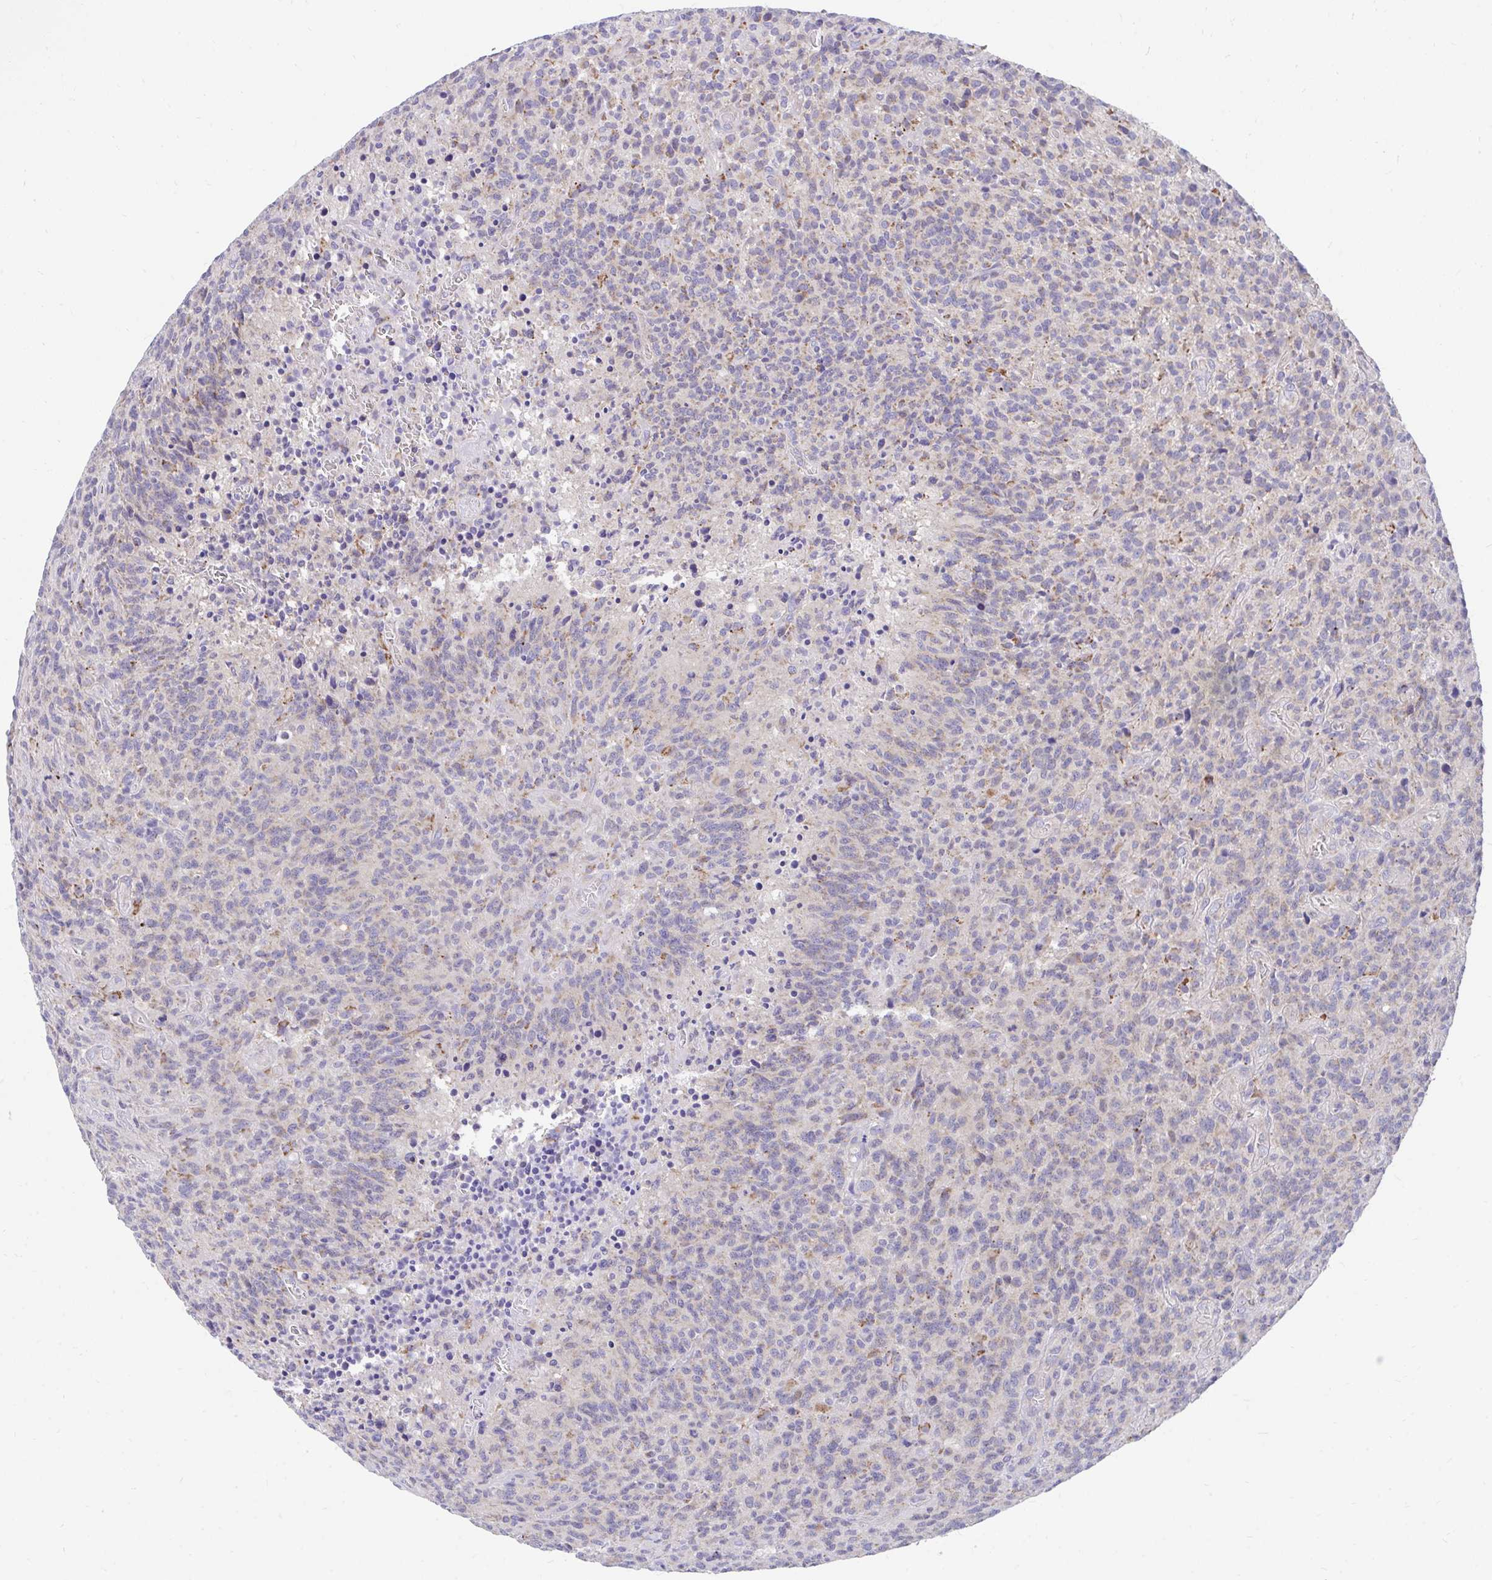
{"staining": {"intensity": "negative", "quantity": "none", "location": "none"}, "tissue": "glioma", "cell_type": "Tumor cells", "image_type": "cancer", "snomed": [{"axis": "morphology", "description": "Glioma, malignant, High grade"}, {"axis": "topography", "description": "Brain"}], "caption": "A photomicrograph of human malignant glioma (high-grade) is negative for staining in tumor cells.", "gene": "FHIP1B", "patient": {"sex": "male", "age": 76}}